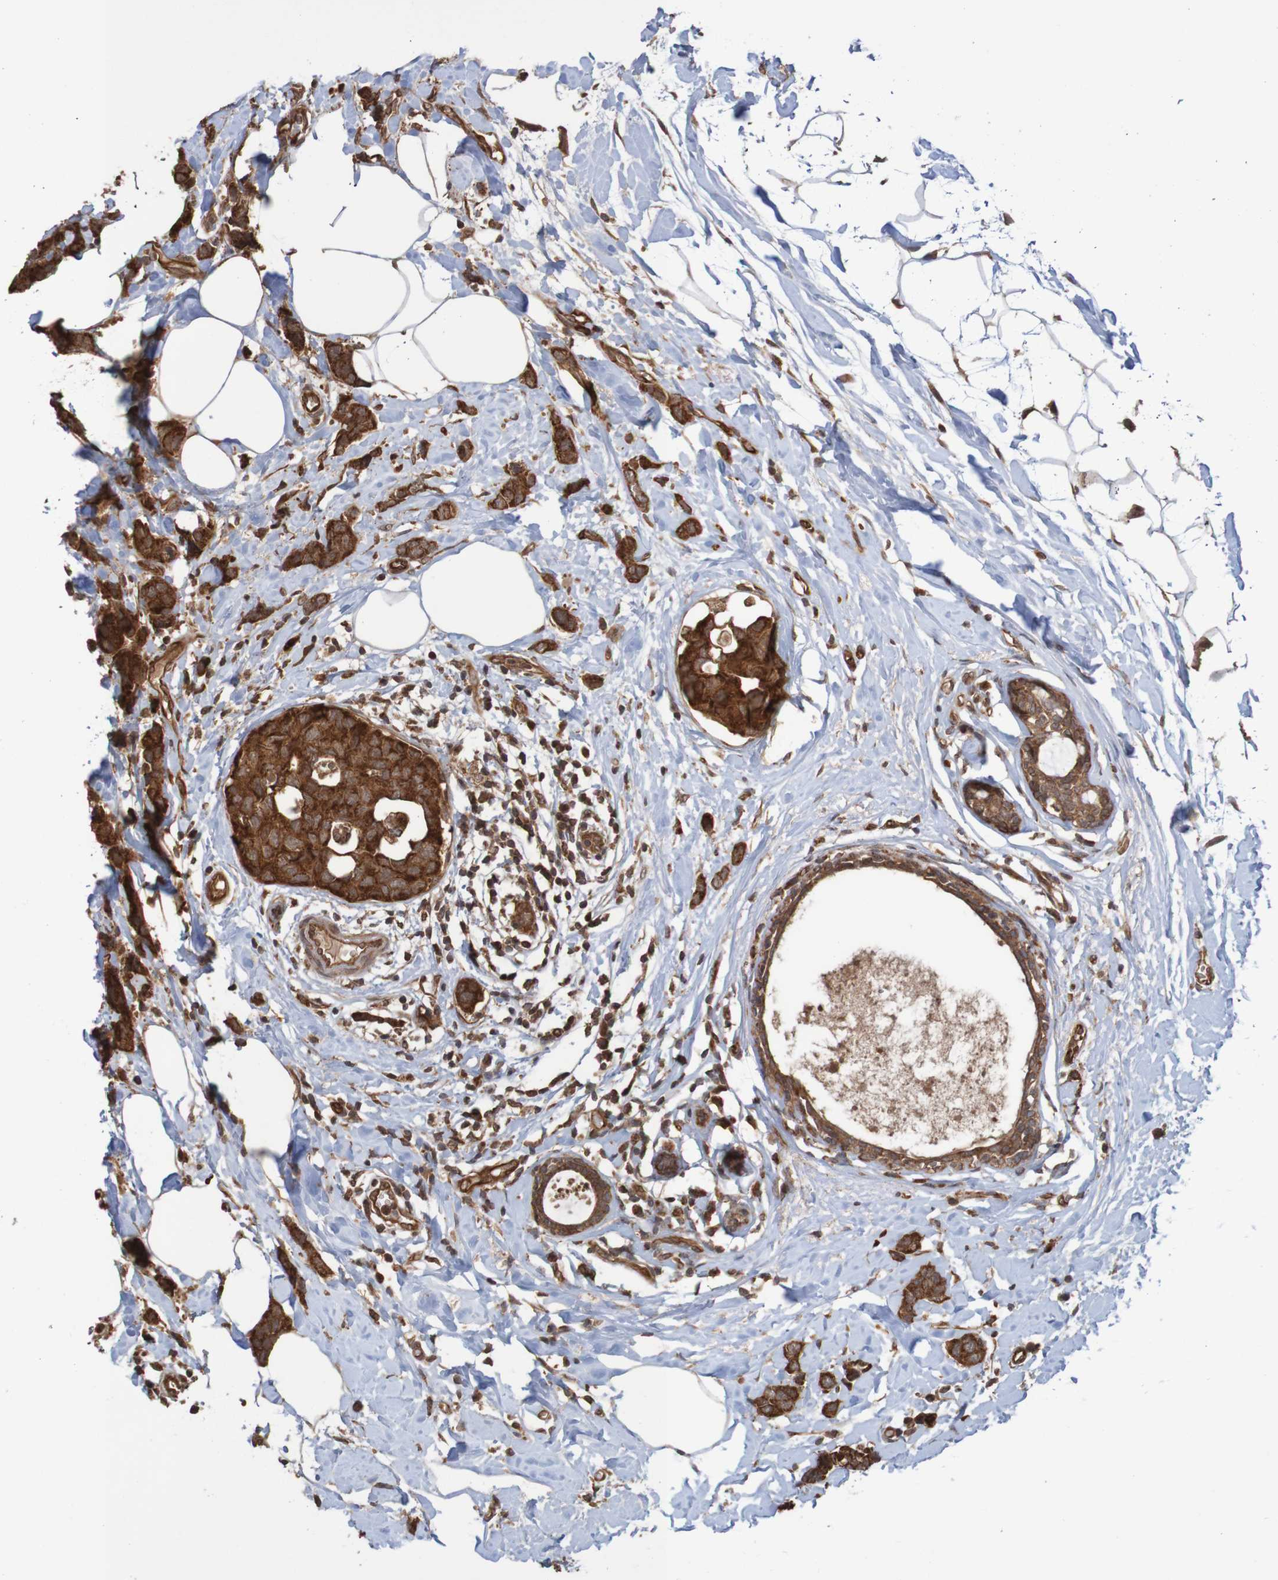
{"staining": {"intensity": "strong", "quantity": ">75%", "location": "cytoplasmic/membranous"}, "tissue": "breast cancer", "cell_type": "Tumor cells", "image_type": "cancer", "snomed": [{"axis": "morphology", "description": "Normal tissue, NOS"}, {"axis": "morphology", "description": "Duct carcinoma"}, {"axis": "topography", "description": "Breast"}], "caption": "Breast cancer (invasive ductal carcinoma) stained for a protein (brown) reveals strong cytoplasmic/membranous positive expression in about >75% of tumor cells.", "gene": "MRPL52", "patient": {"sex": "female", "age": 50}}